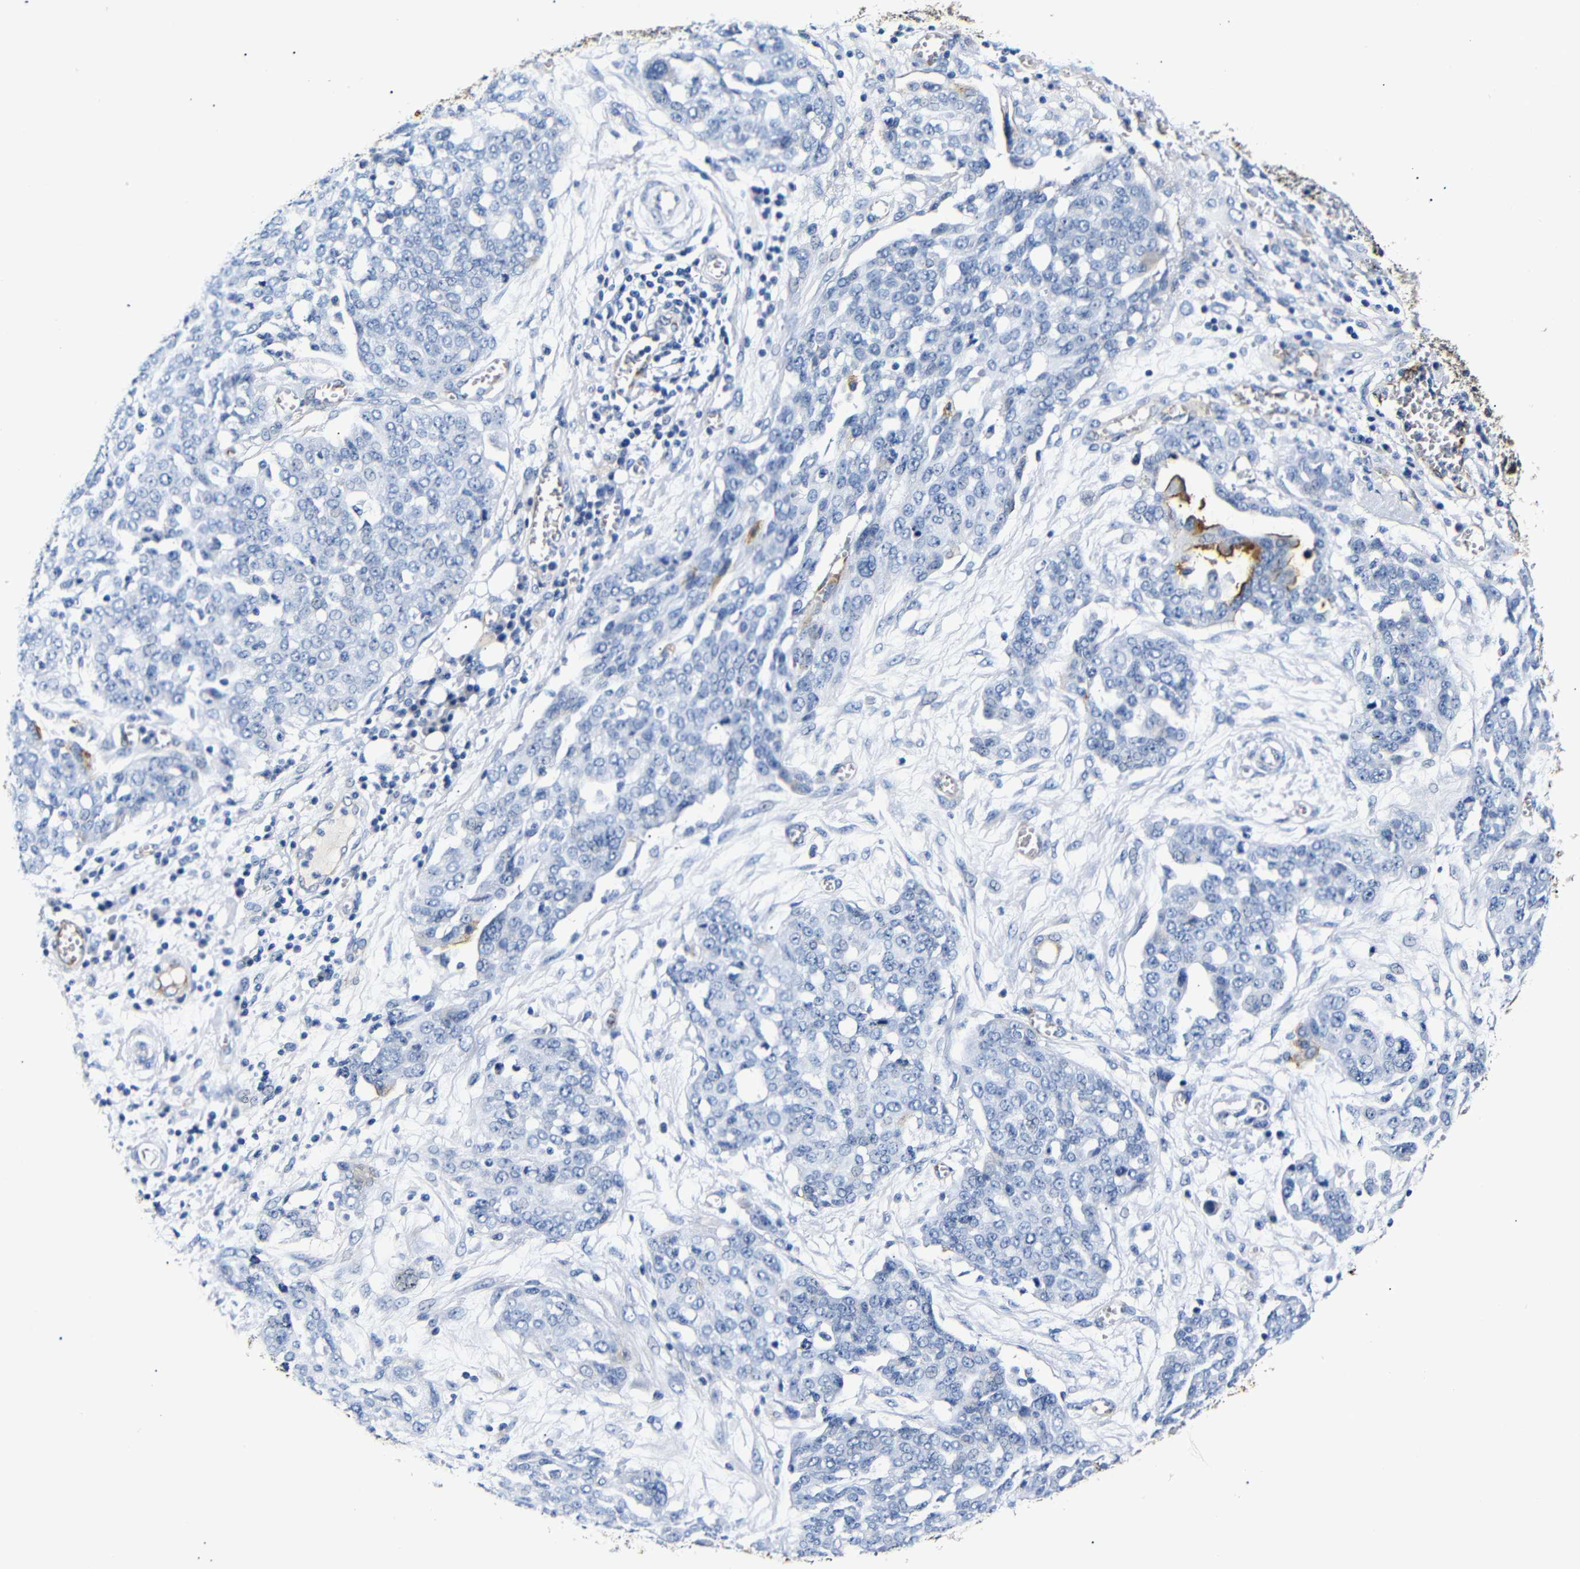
{"staining": {"intensity": "negative", "quantity": "none", "location": "none"}, "tissue": "ovarian cancer", "cell_type": "Tumor cells", "image_type": "cancer", "snomed": [{"axis": "morphology", "description": "Cystadenocarcinoma, serous, NOS"}, {"axis": "topography", "description": "Soft tissue"}, {"axis": "topography", "description": "Ovary"}], "caption": "Immunohistochemistry (IHC) of ovarian serous cystadenocarcinoma displays no positivity in tumor cells. (DAB (3,3'-diaminobenzidine) immunohistochemistry (IHC) with hematoxylin counter stain).", "gene": "MUC4", "patient": {"sex": "female", "age": 57}}